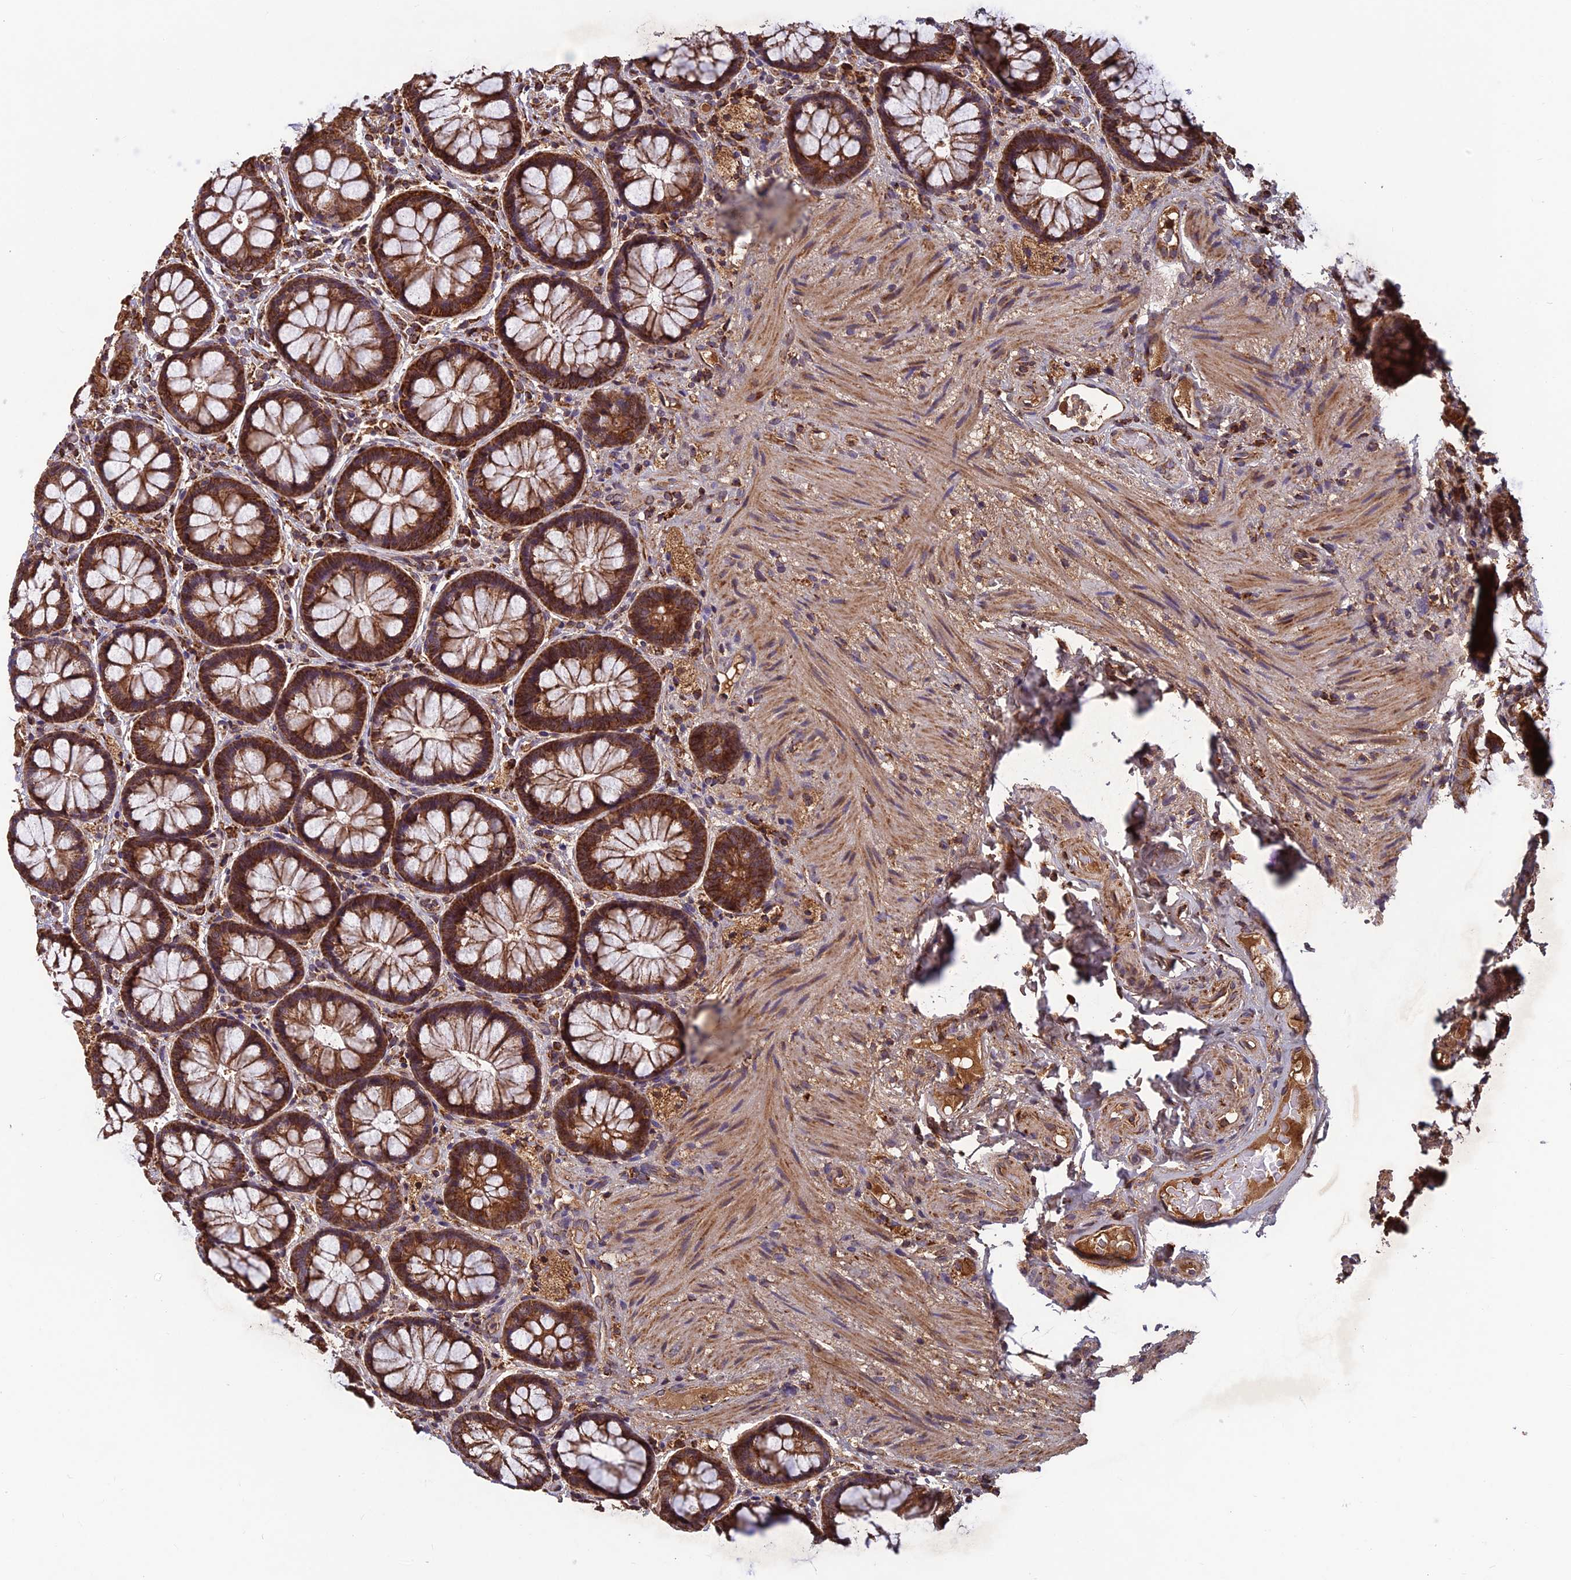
{"staining": {"intensity": "strong", "quantity": ">75%", "location": "cytoplasmic/membranous"}, "tissue": "rectum", "cell_type": "Glandular cells", "image_type": "normal", "snomed": [{"axis": "morphology", "description": "Normal tissue, NOS"}, {"axis": "topography", "description": "Rectum"}], "caption": "Protein analysis of unremarkable rectum displays strong cytoplasmic/membranous staining in approximately >75% of glandular cells.", "gene": "CCDC15", "patient": {"sex": "male", "age": 83}}